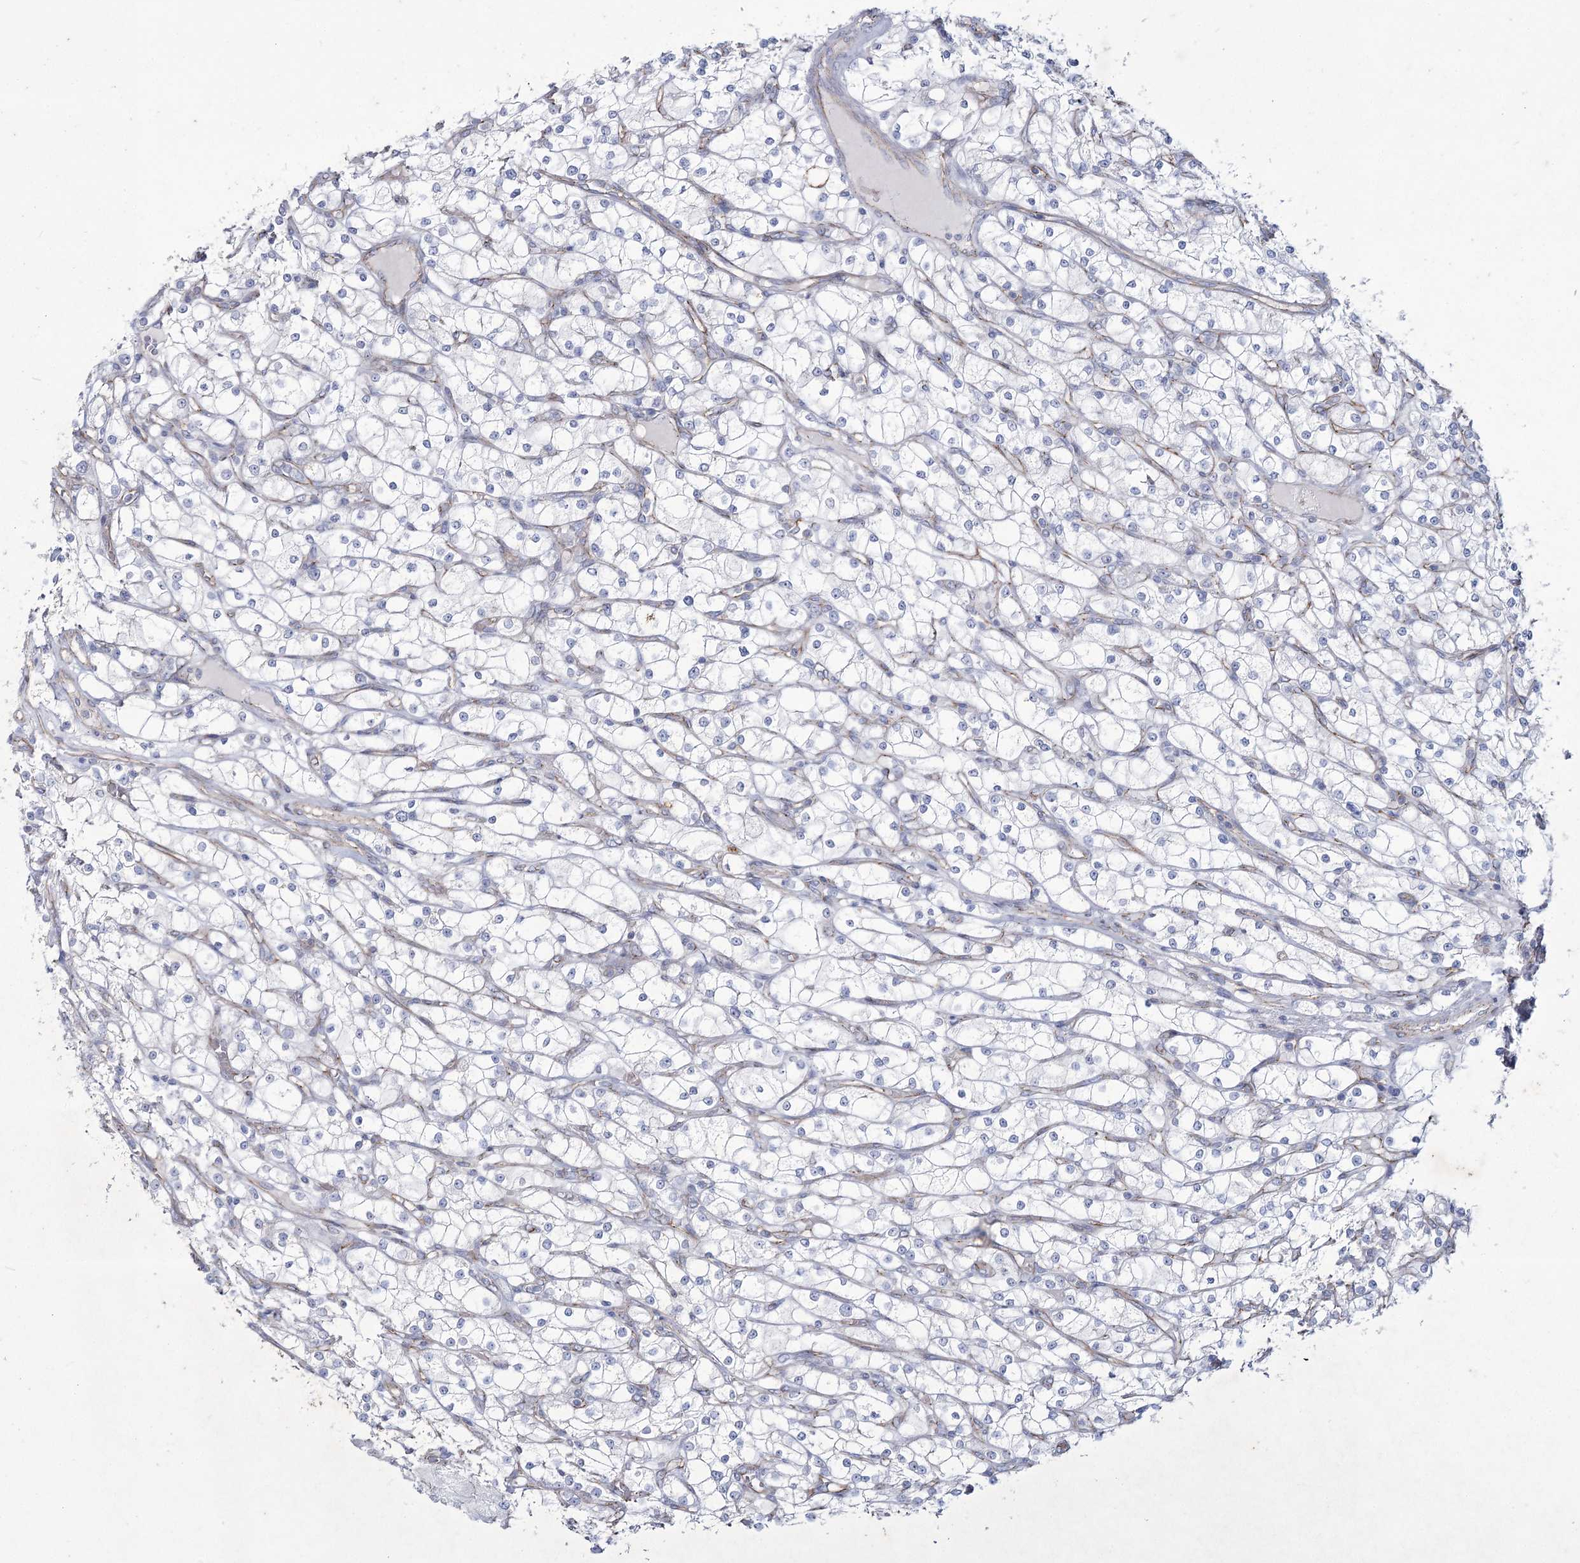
{"staining": {"intensity": "negative", "quantity": "none", "location": "none"}, "tissue": "renal cancer", "cell_type": "Tumor cells", "image_type": "cancer", "snomed": [{"axis": "morphology", "description": "Adenocarcinoma, NOS"}, {"axis": "topography", "description": "Kidney"}], "caption": "Adenocarcinoma (renal) was stained to show a protein in brown. There is no significant positivity in tumor cells. (Stains: DAB (3,3'-diaminobenzidine) IHC with hematoxylin counter stain, Microscopy: brightfield microscopy at high magnification).", "gene": "LDLRAD3", "patient": {"sex": "male", "age": 80}}